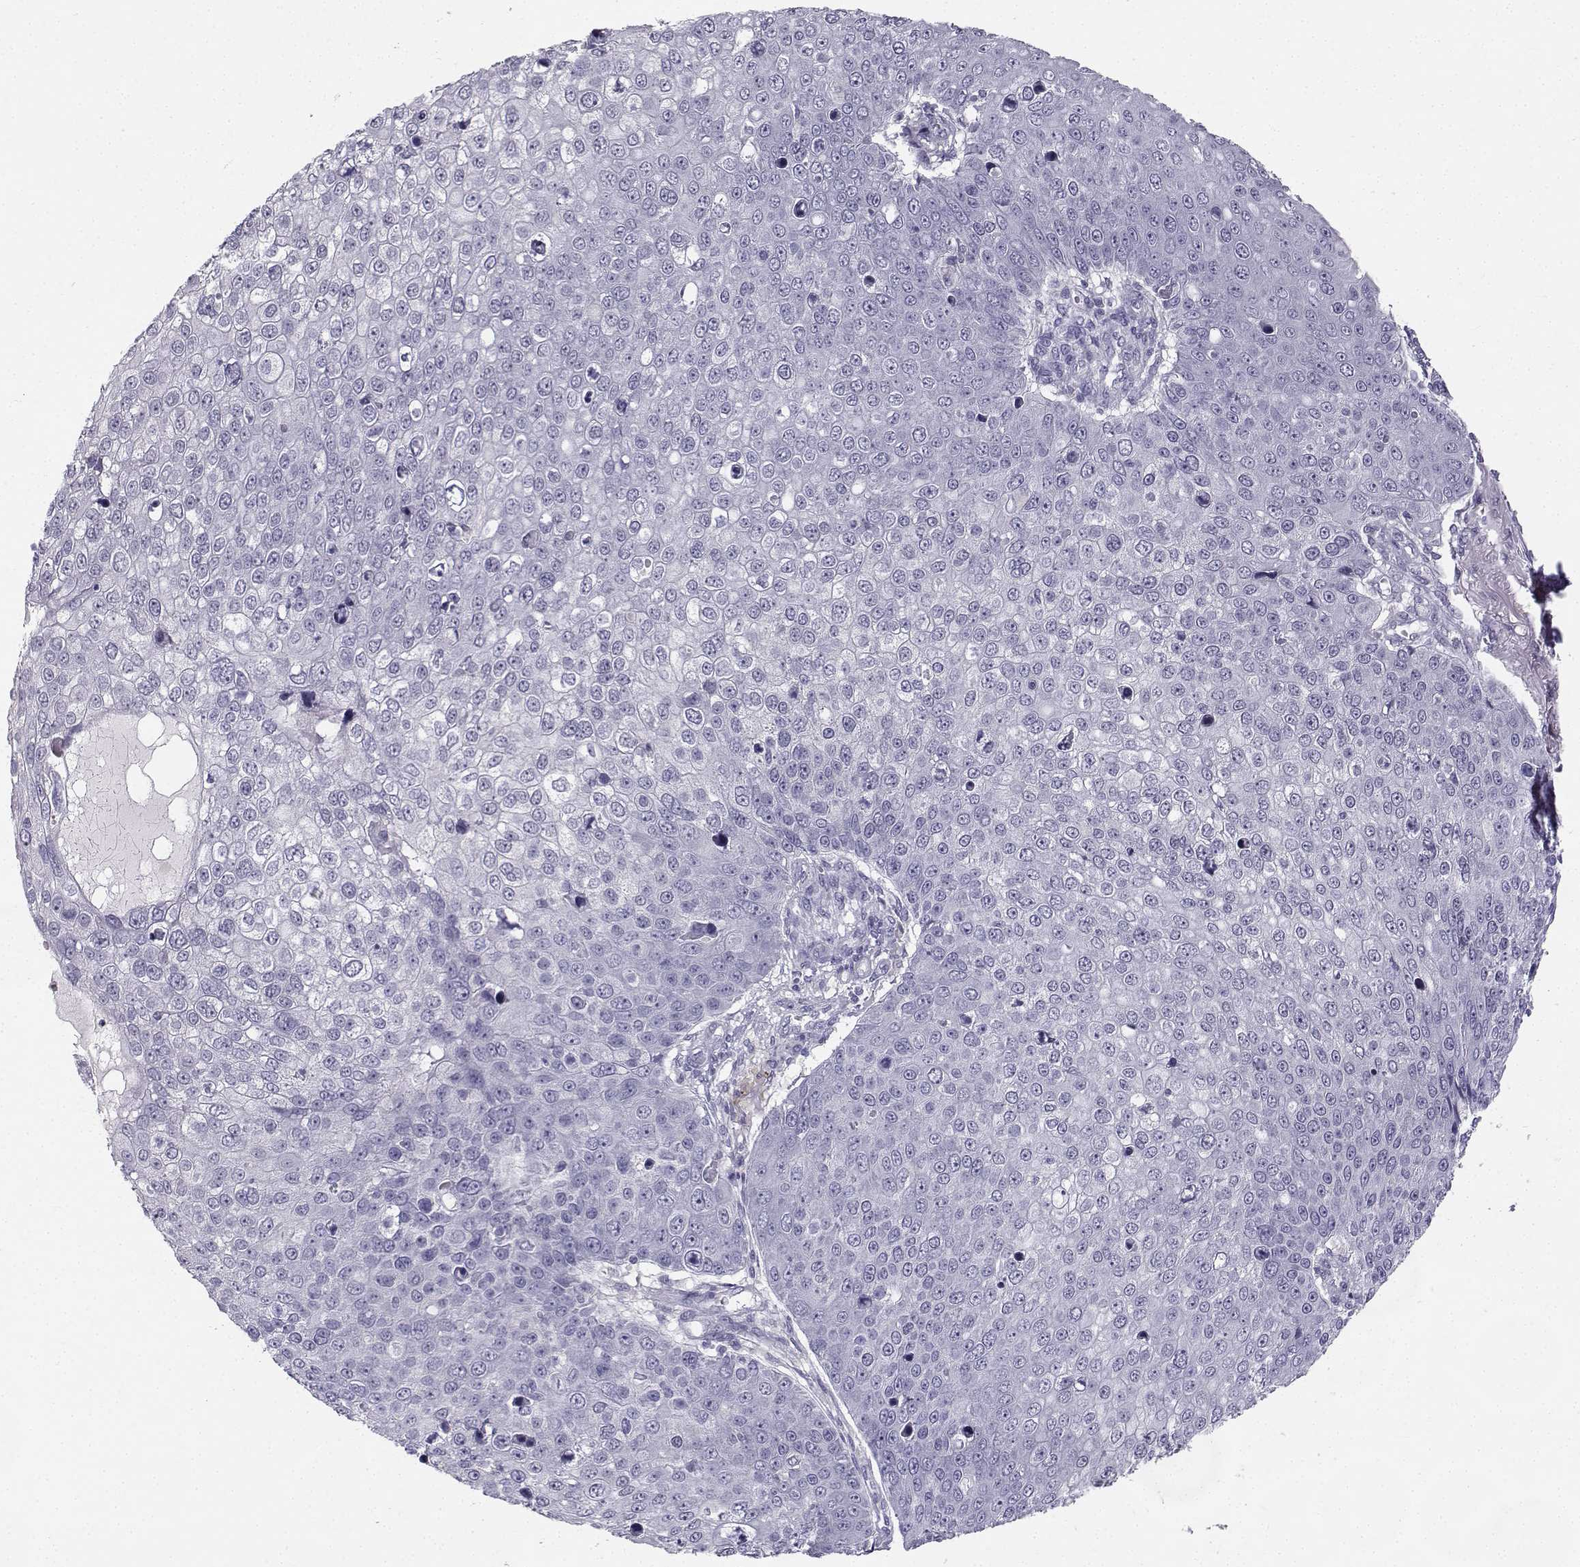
{"staining": {"intensity": "negative", "quantity": "none", "location": "none"}, "tissue": "skin cancer", "cell_type": "Tumor cells", "image_type": "cancer", "snomed": [{"axis": "morphology", "description": "Squamous cell carcinoma, NOS"}, {"axis": "topography", "description": "Skin"}], "caption": "Tumor cells show no significant positivity in skin cancer.", "gene": "SYCE1", "patient": {"sex": "male", "age": 71}}